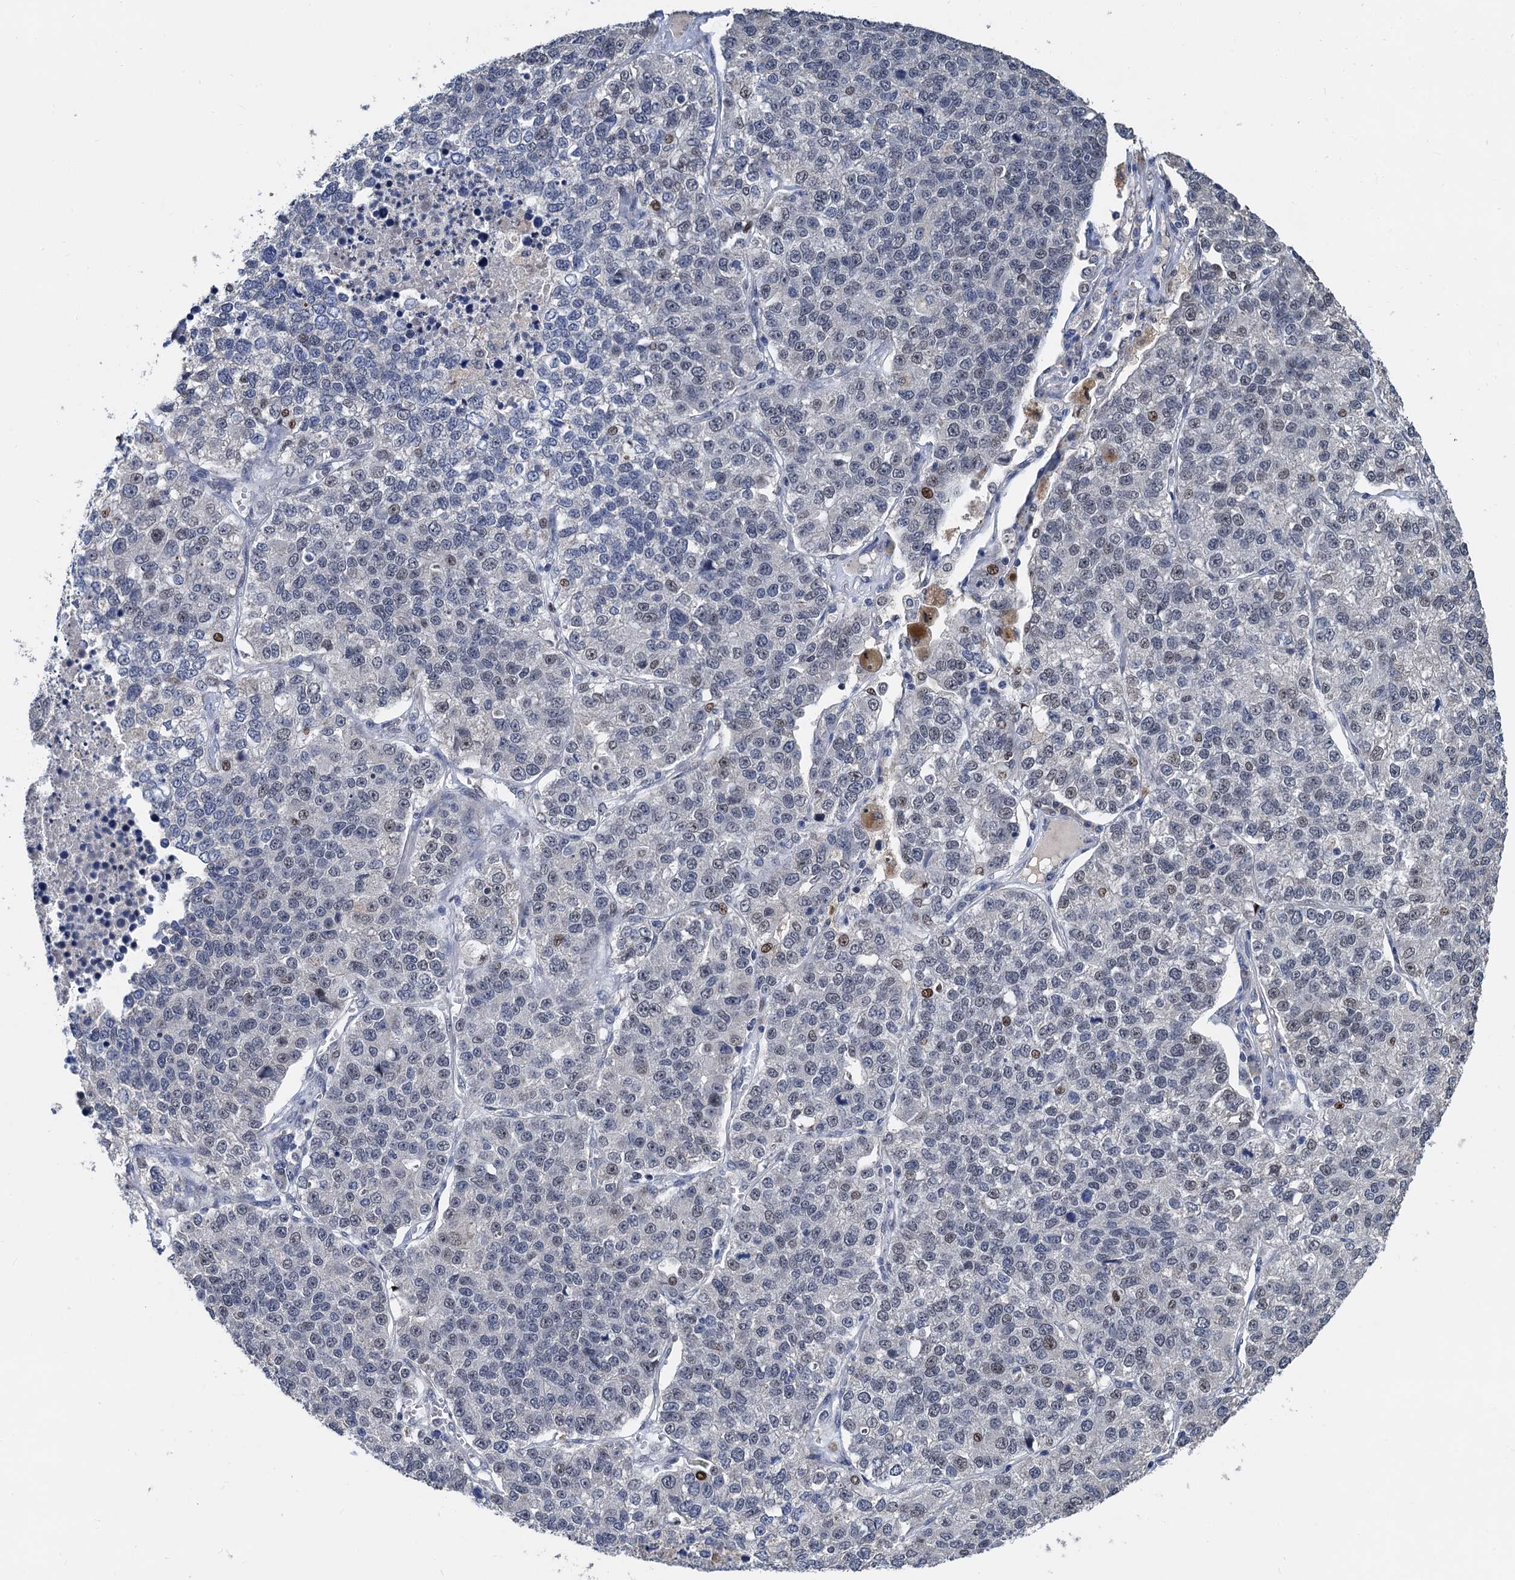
{"staining": {"intensity": "moderate", "quantity": "<25%", "location": "nuclear"}, "tissue": "lung cancer", "cell_type": "Tumor cells", "image_type": "cancer", "snomed": [{"axis": "morphology", "description": "Adenocarcinoma, NOS"}, {"axis": "topography", "description": "Lung"}], "caption": "The image shows a brown stain indicating the presence of a protein in the nuclear of tumor cells in lung cancer. Using DAB (brown) and hematoxylin (blue) stains, captured at high magnification using brightfield microscopy.", "gene": "TSEN34", "patient": {"sex": "male", "age": 49}}